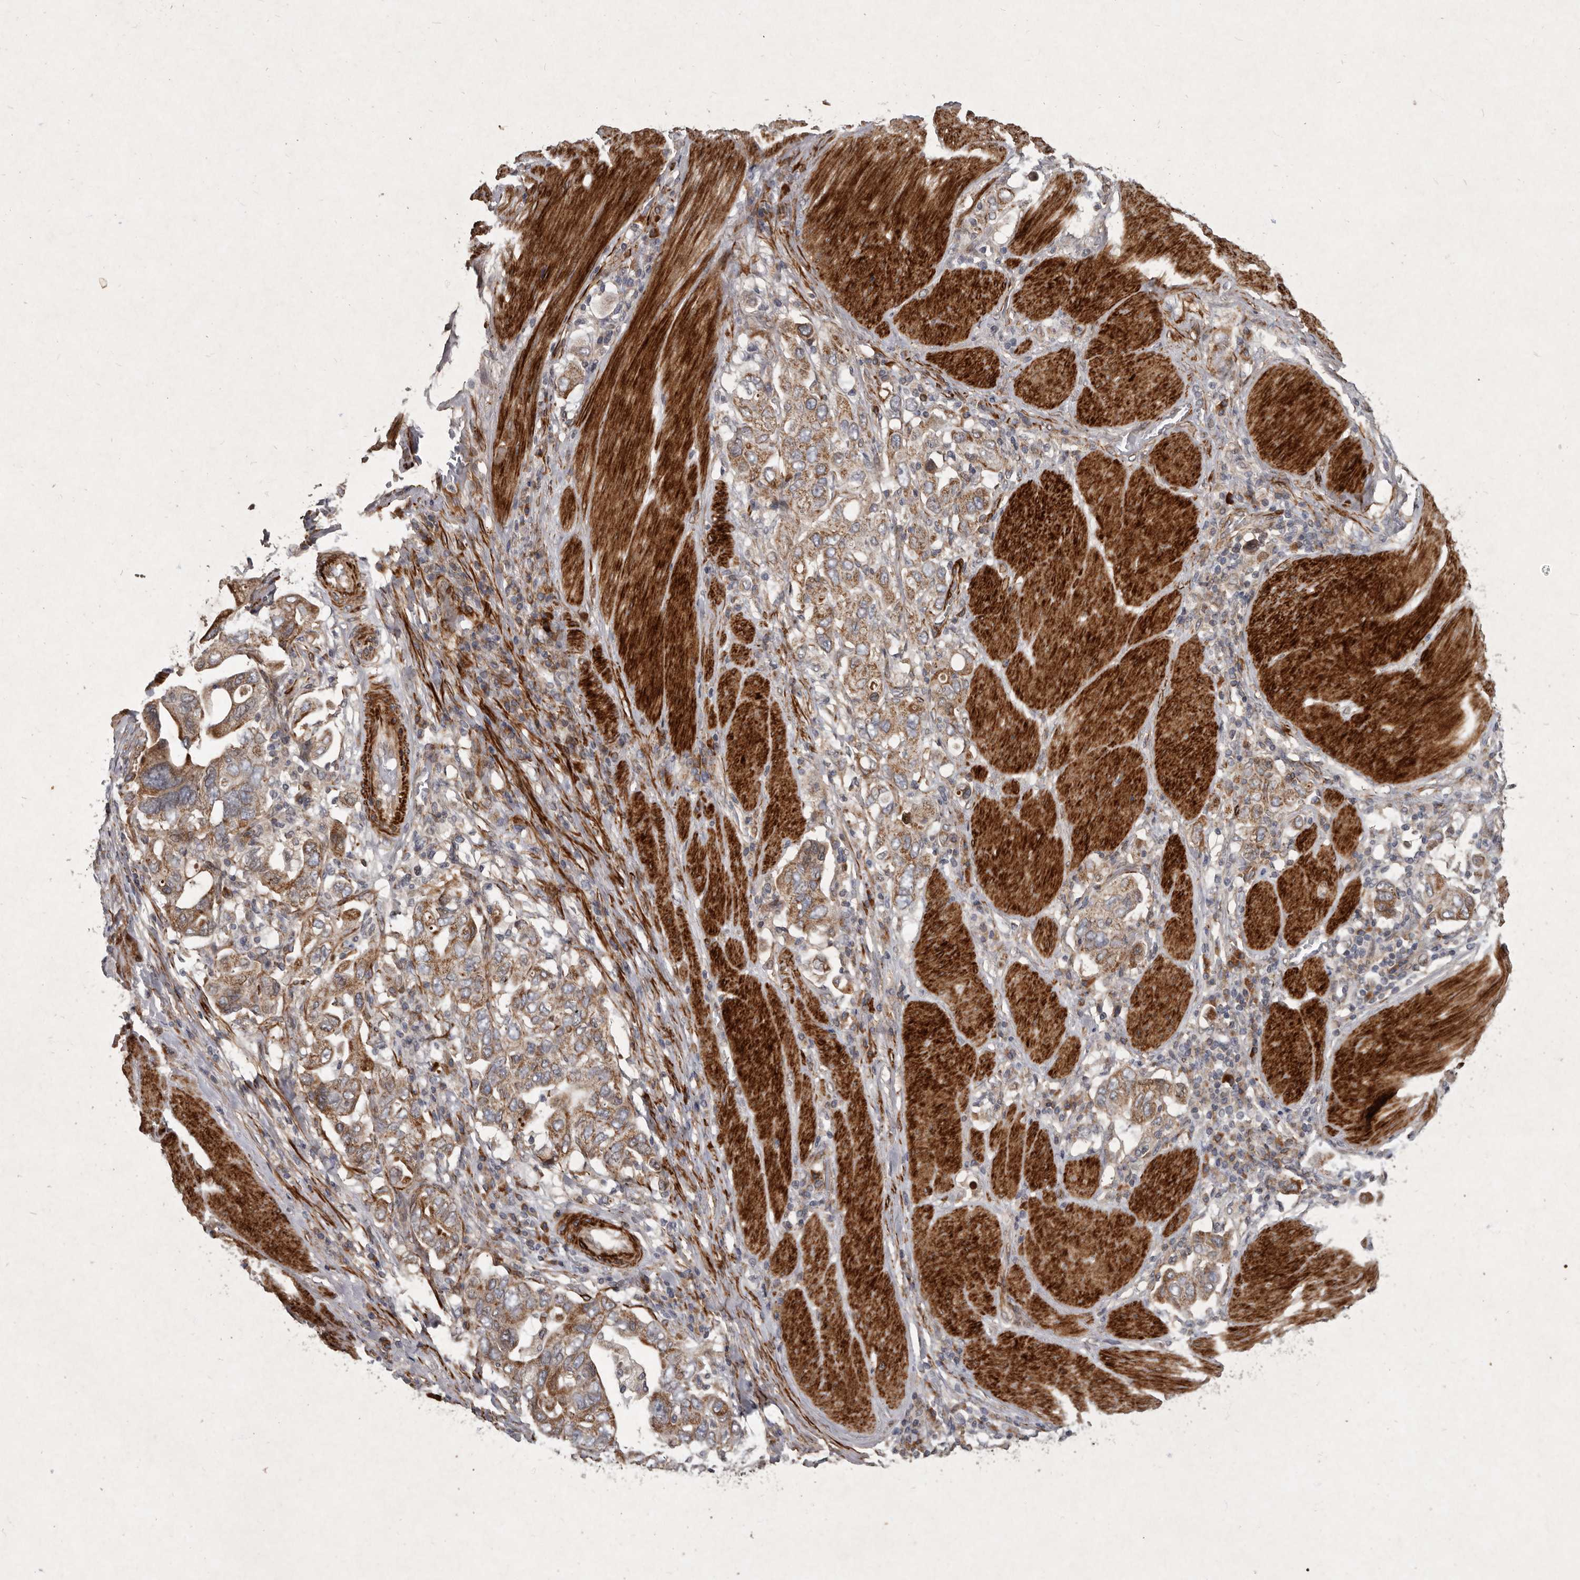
{"staining": {"intensity": "moderate", "quantity": ">75%", "location": "cytoplasmic/membranous"}, "tissue": "stomach cancer", "cell_type": "Tumor cells", "image_type": "cancer", "snomed": [{"axis": "morphology", "description": "Adenocarcinoma, NOS"}, {"axis": "topography", "description": "Stomach, upper"}], "caption": "The histopathology image reveals staining of stomach cancer, revealing moderate cytoplasmic/membranous protein expression (brown color) within tumor cells.", "gene": "MRPS15", "patient": {"sex": "male", "age": 62}}